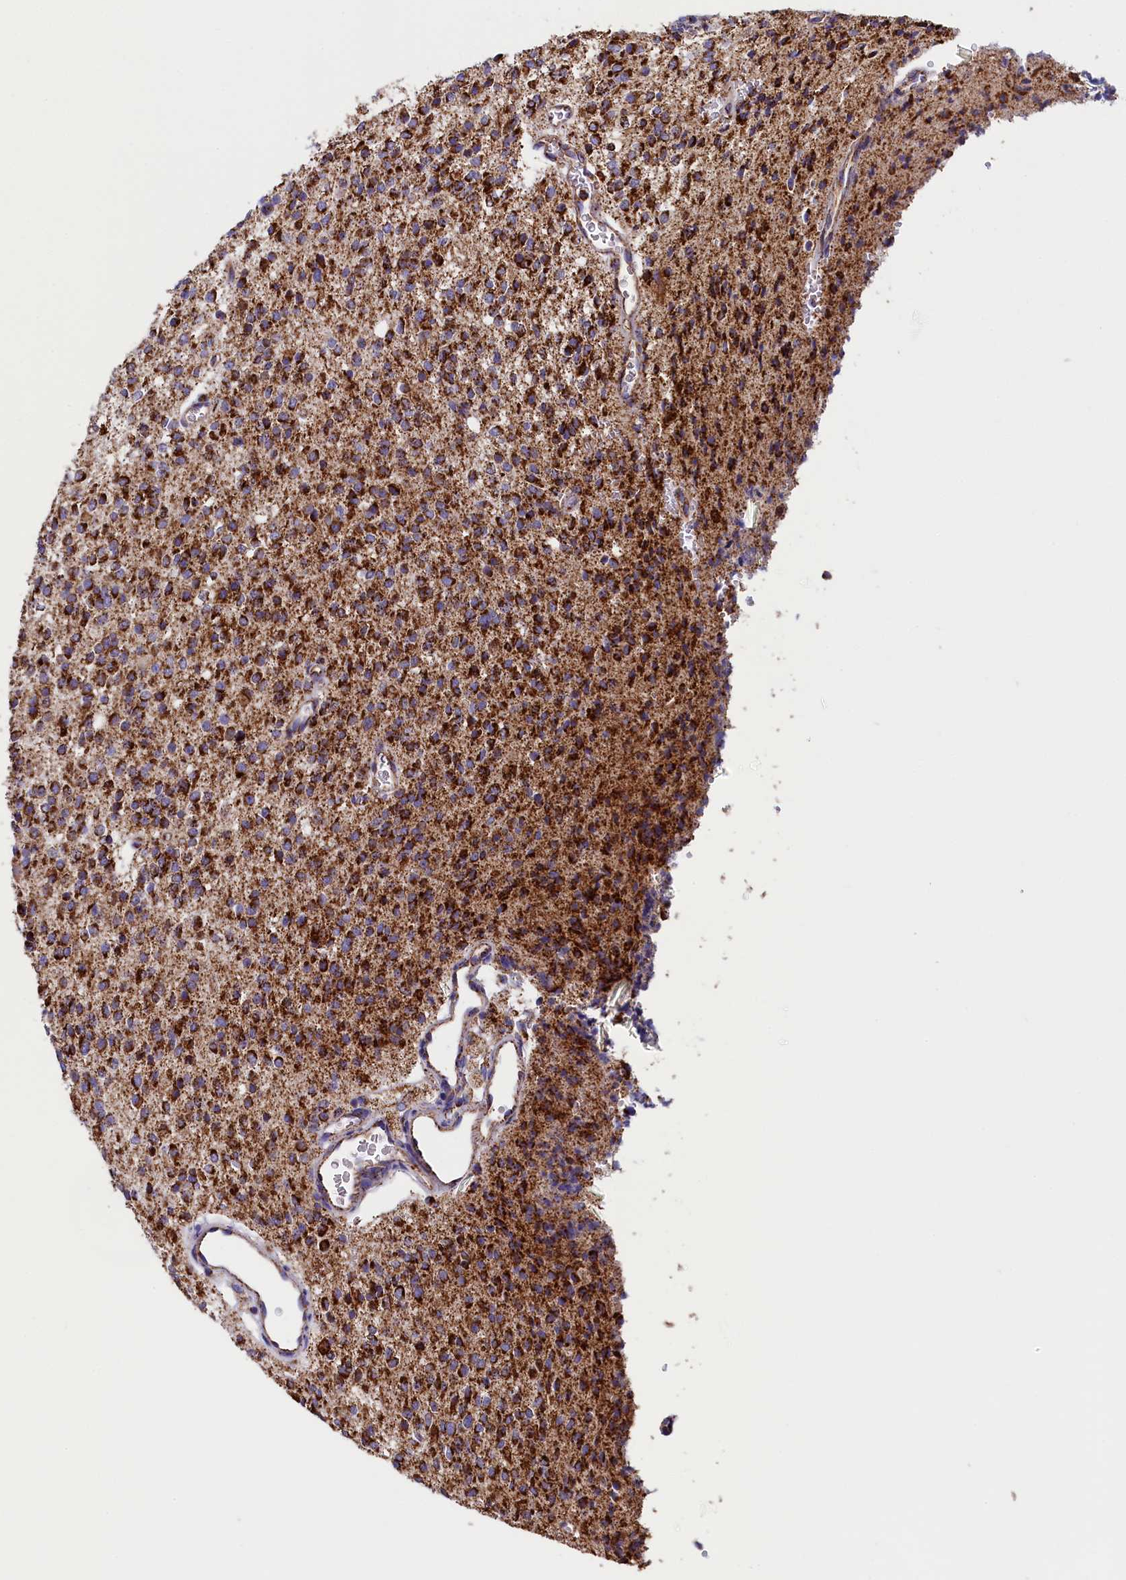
{"staining": {"intensity": "strong", "quantity": ">75%", "location": "cytoplasmic/membranous"}, "tissue": "glioma", "cell_type": "Tumor cells", "image_type": "cancer", "snomed": [{"axis": "morphology", "description": "Glioma, malignant, High grade"}, {"axis": "topography", "description": "Brain"}], "caption": "IHC image of neoplastic tissue: human malignant high-grade glioma stained using immunohistochemistry exhibits high levels of strong protein expression localized specifically in the cytoplasmic/membranous of tumor cells, appearing as a cytoplasmic/membranous brown color.", "gene": "SLC39A3", "patient": {"sex": "male", "age": 34}}